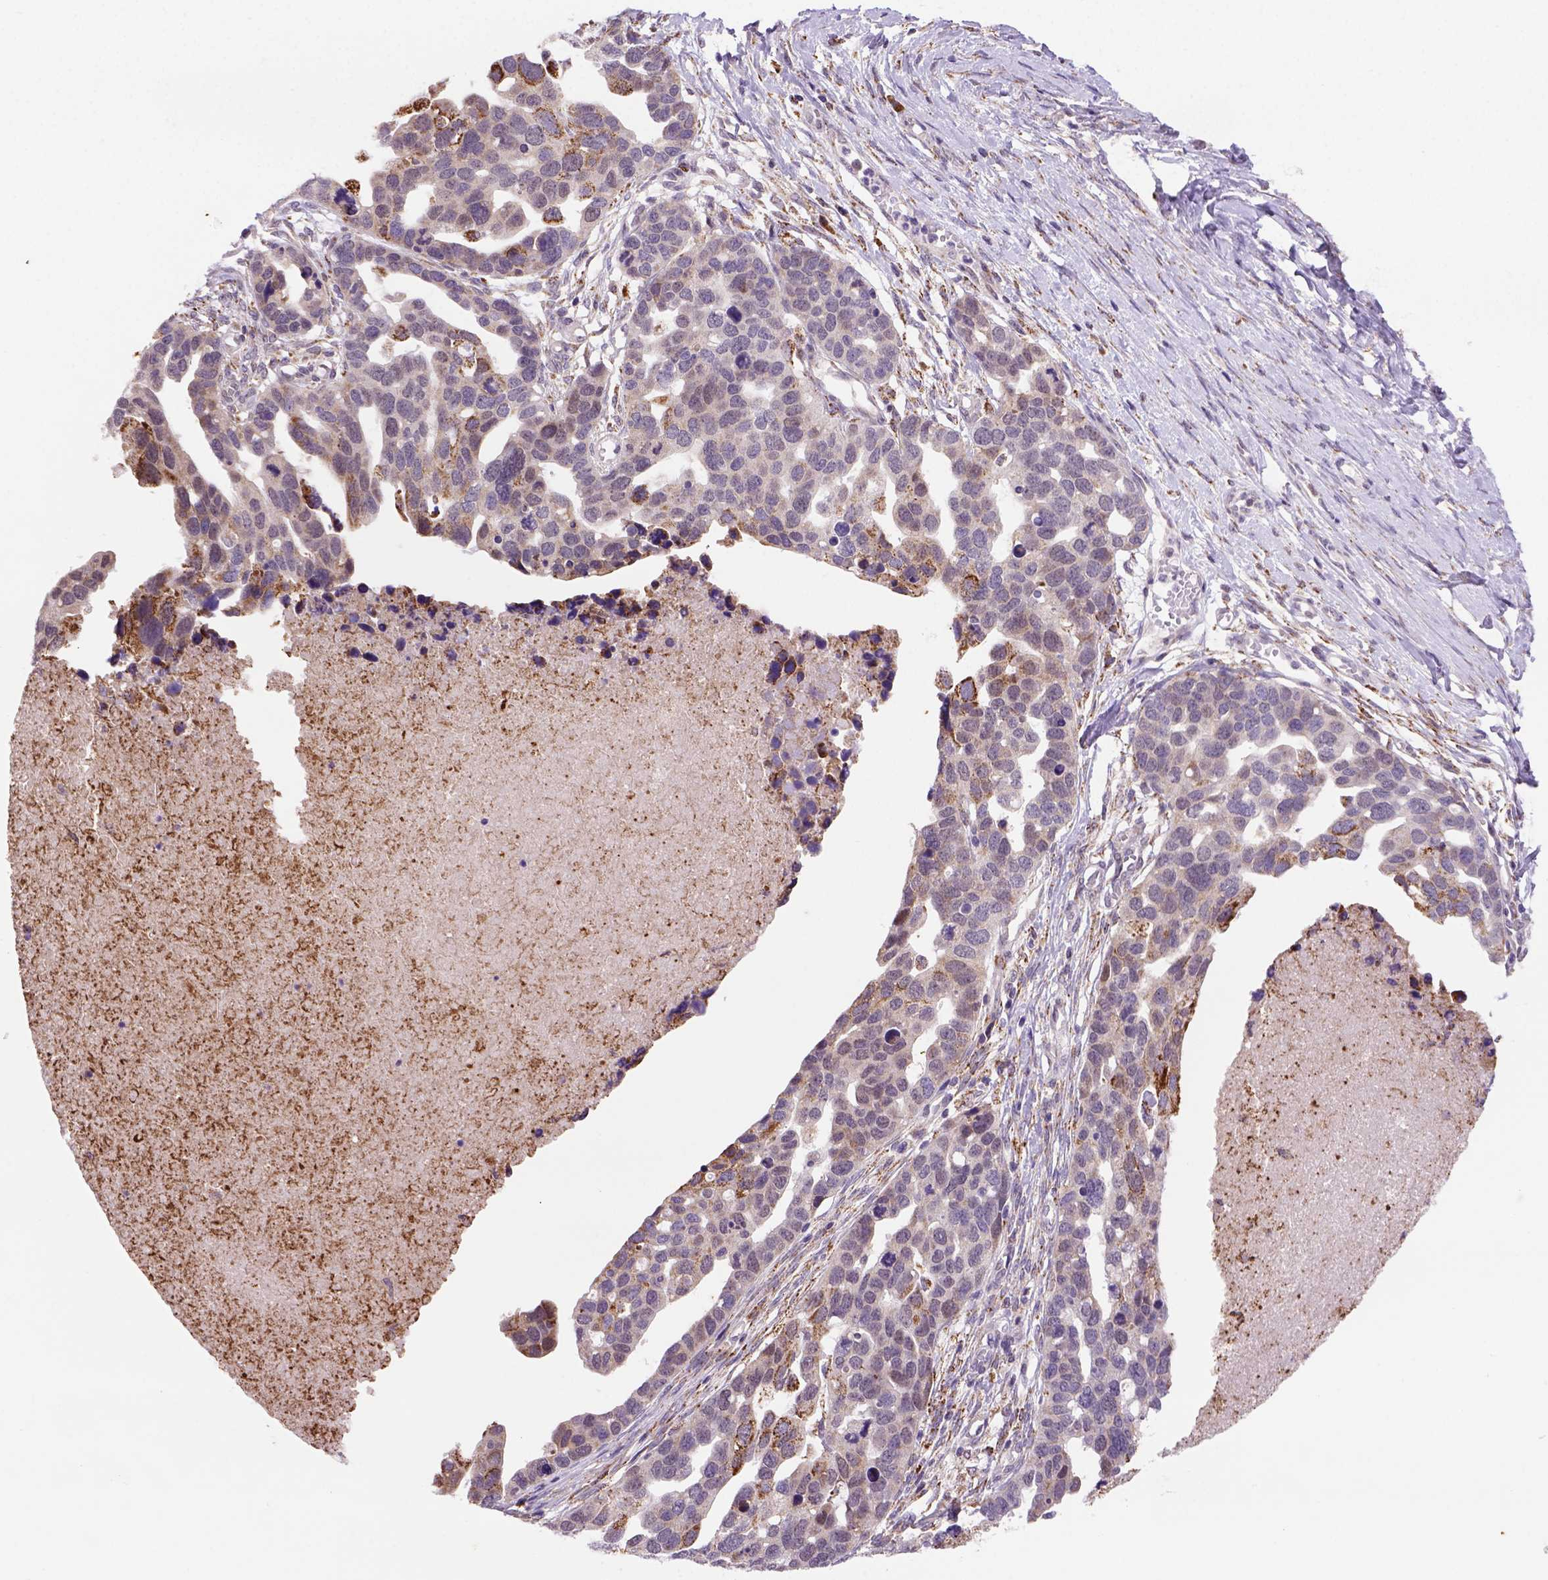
{"staining": {"intensity": "strong", "quantity": "<25%", "location": "cytoplasmic/membranous"}, "tissue": "ovarian cancer", "cell_type": "Tumor cells", "image_type": "cancer", "snomed": [{"axis": "morphology", "description": "Cystadenocarcinoma, serous, NOS"}, {"axis": "topography", "description": "Ovary"}], "caption": "Immunohistochemical staining of human serous cystadenocarcinoma (ovarian) shows strong cytoplasmic/membranous protein staining in approximately <25% of tumor cells.", "gene": "FZD7", "patient": {"sex": "female", "age": 54}}